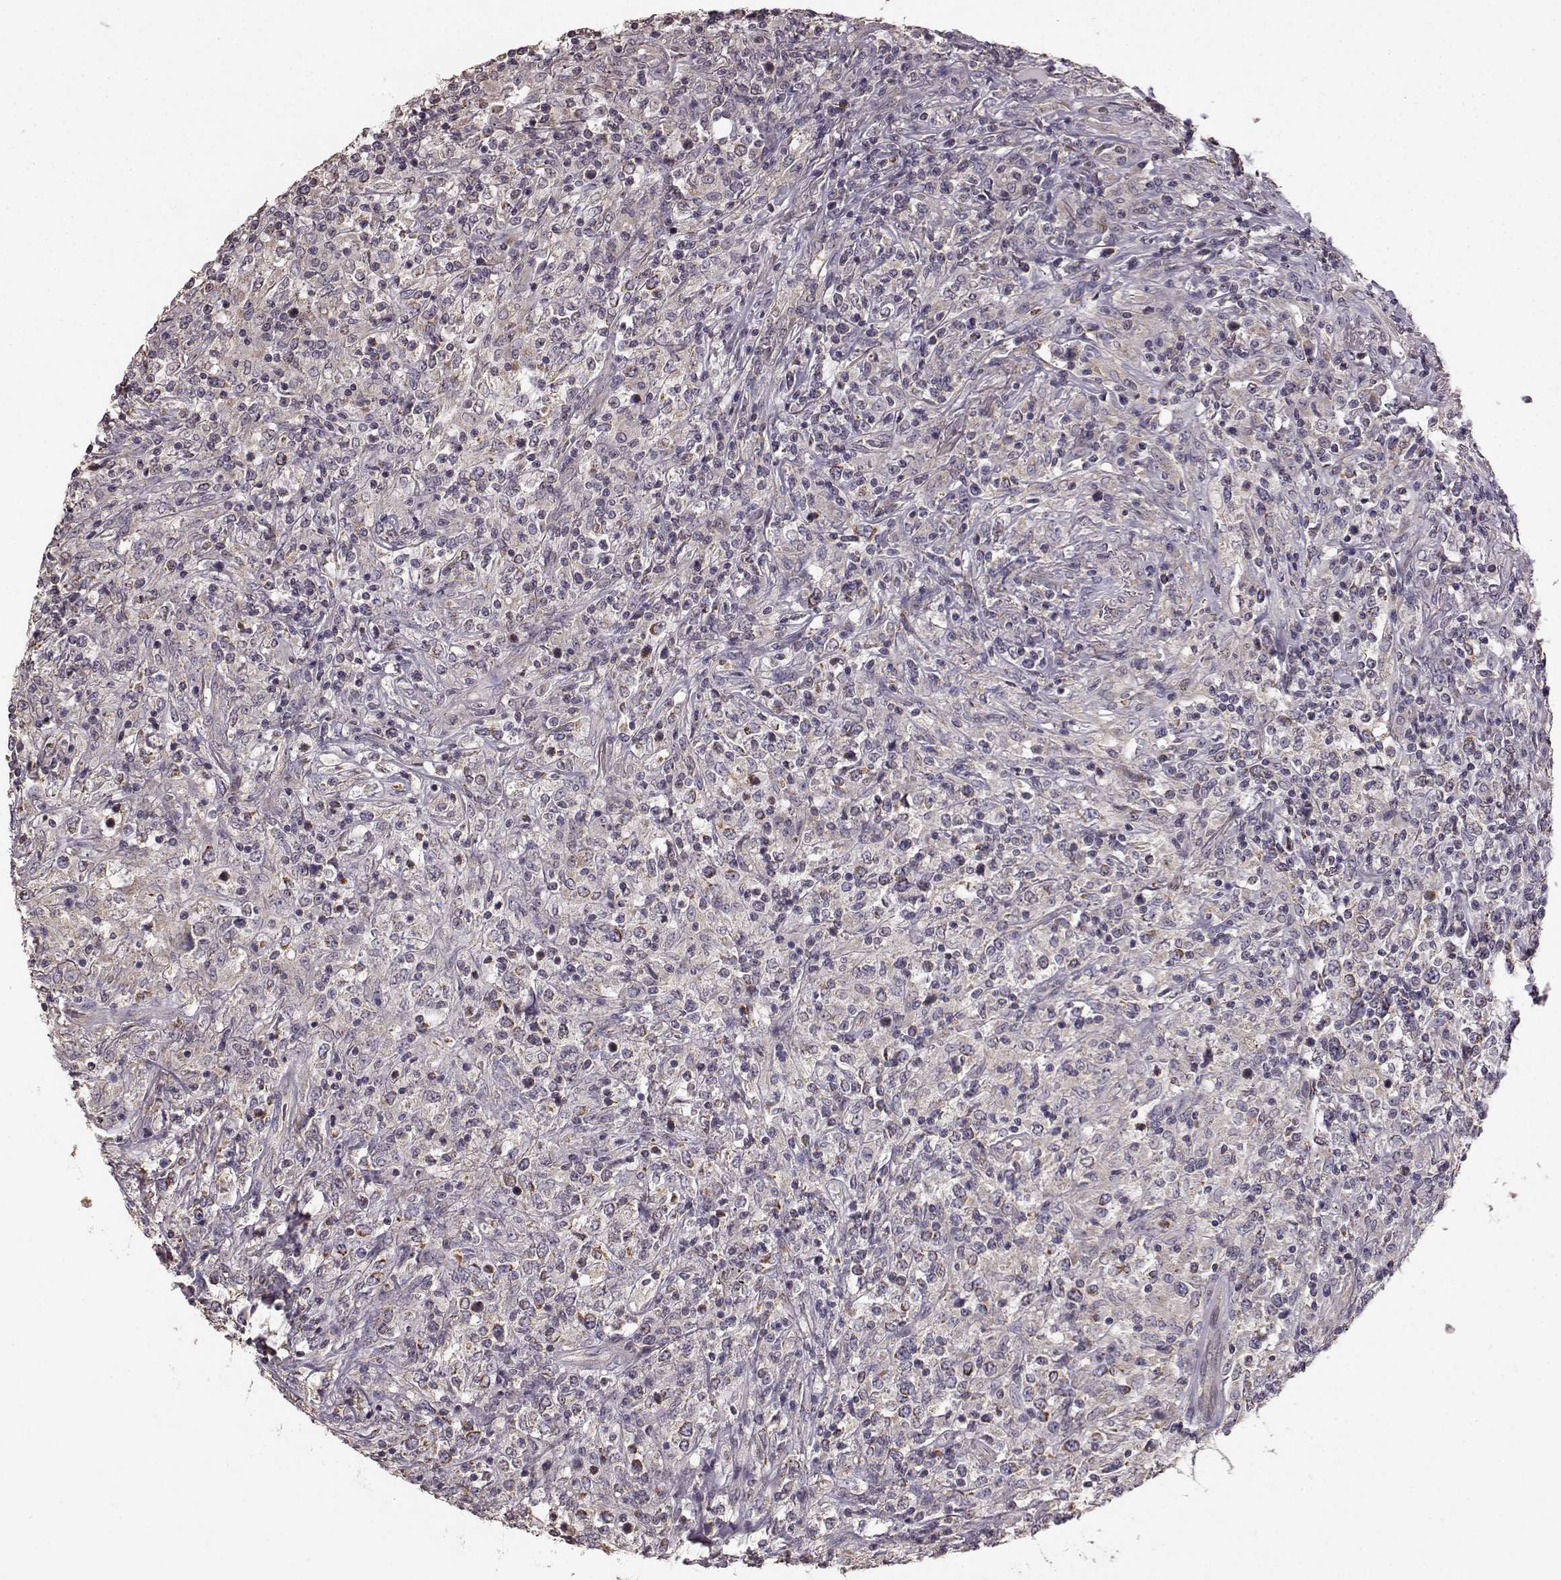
{"staining": {"intensity": "negative", "quantity": "none", "location": "none"}, "tissue": "lymphoma", "cell_type": "Tumor cells", "image_type": "cancer", "snomed": [{"axis": "morphology", "description": "Malignant lymphoma, non-Hodgkin's type, High grade"}, {"axis": "topography", "description": "Lung"}], "caption": "IHC histopathology image of neoplastic tissue: human lymphoma stained with DAB reveals no significant protein positivity in tumor cells. (DAB immunohistochemistry visualized using brightfield microscopy, high magnification).", "gene": "ERBB3", "patient": {"sex": "male", "age": 79}}